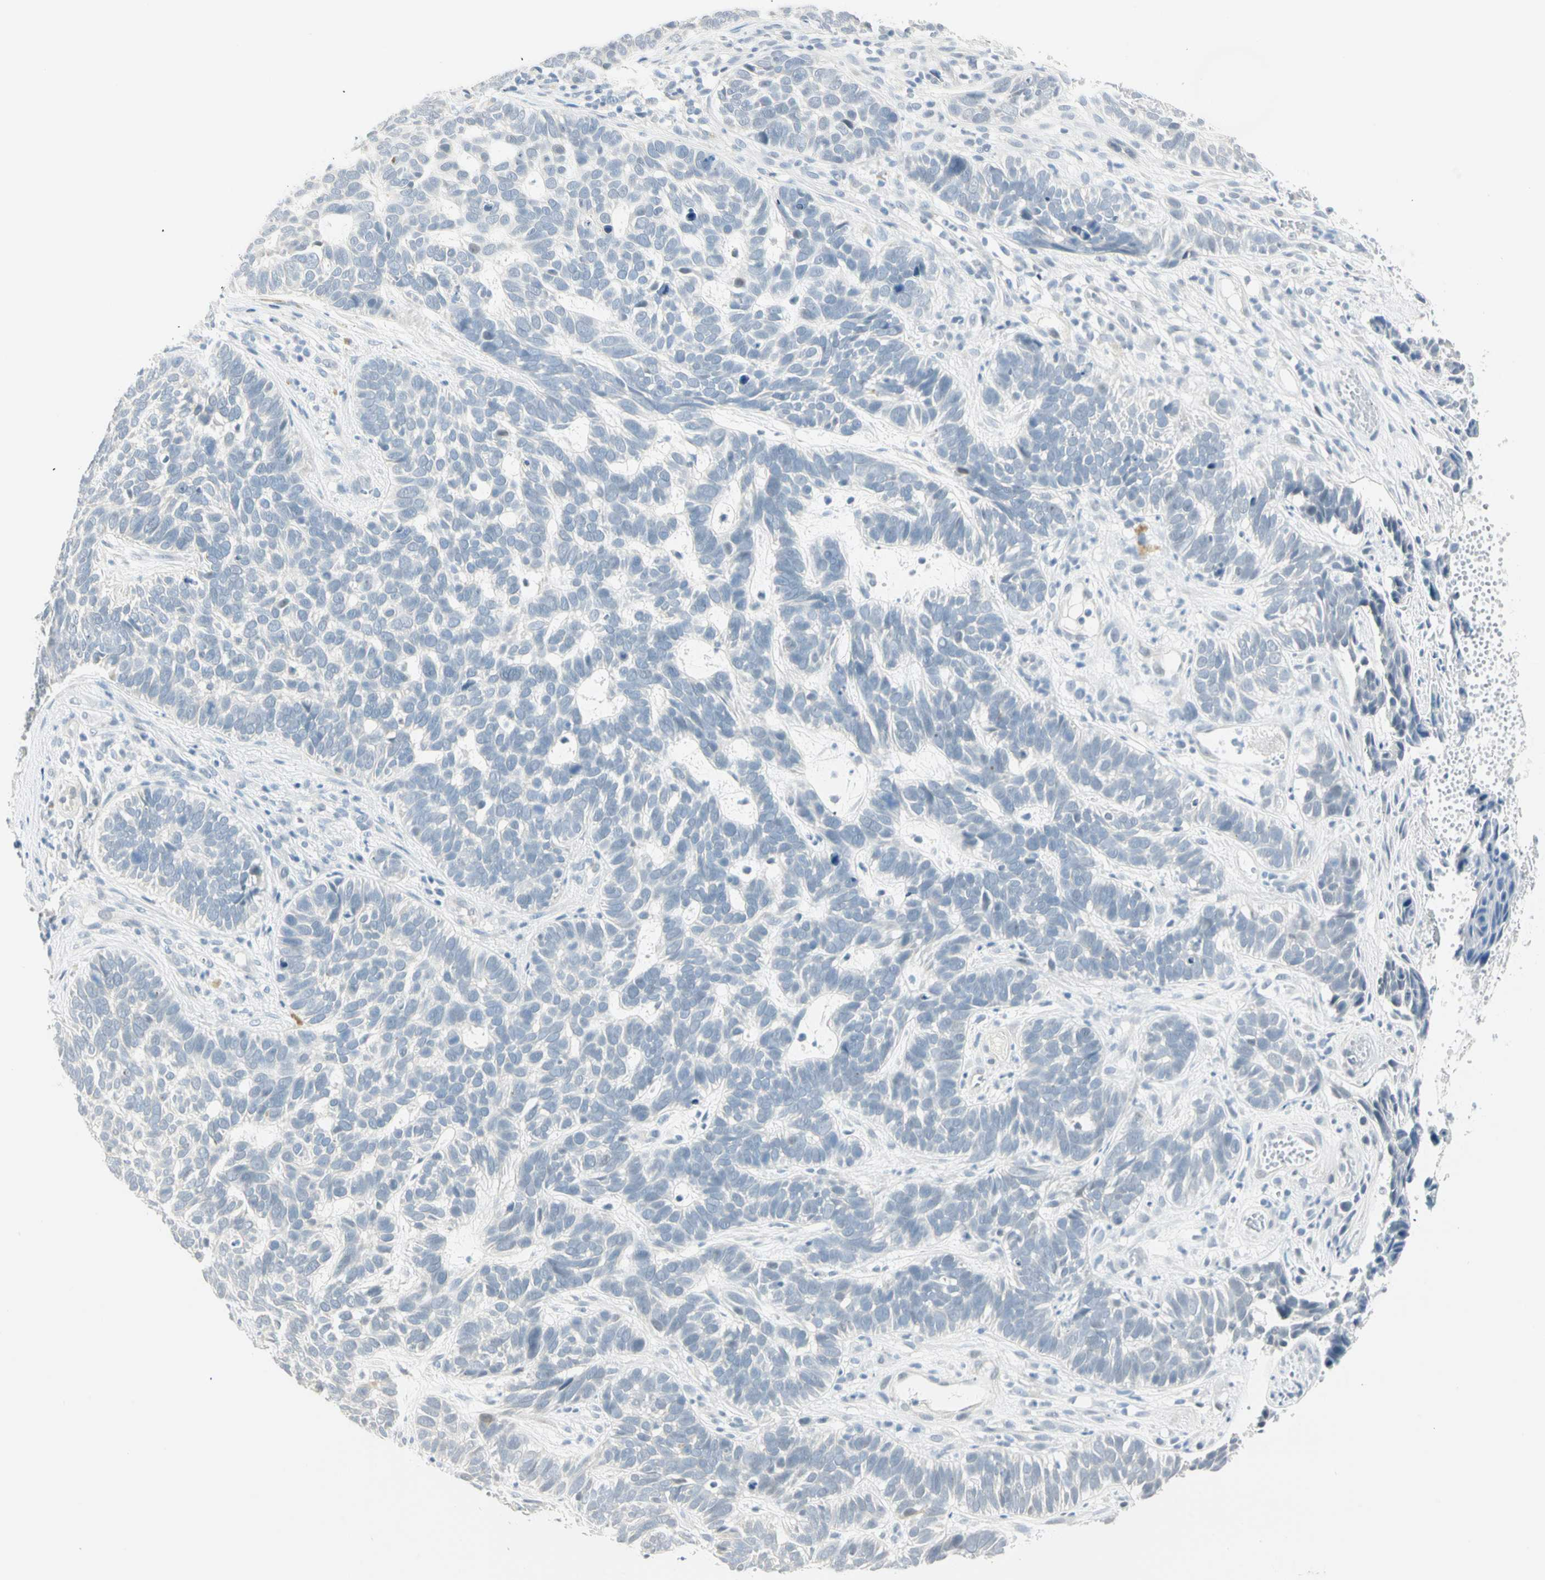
{"staining": {"intensity": "negative", "quantity": "none", "location": "none"}, "tissue": "skin cancer", "cell_type": "Tumor cells", "image_type": "cancer", "snomed": [{"axis": "morphology", "description": "Basal cell carcinoma"}, {"axis": "topography", "description": "Skin"}], "caption": "IHC micrograph of neoplastic tissue: human skin cancer stained with DAB reveals no significant protein positivity in tumor cells. (Immunohistochemistry (ihc), brightfield microscopy, high magnification).", "gene": "MLLT10", "patient": {"sex": "male", "age": 87}}